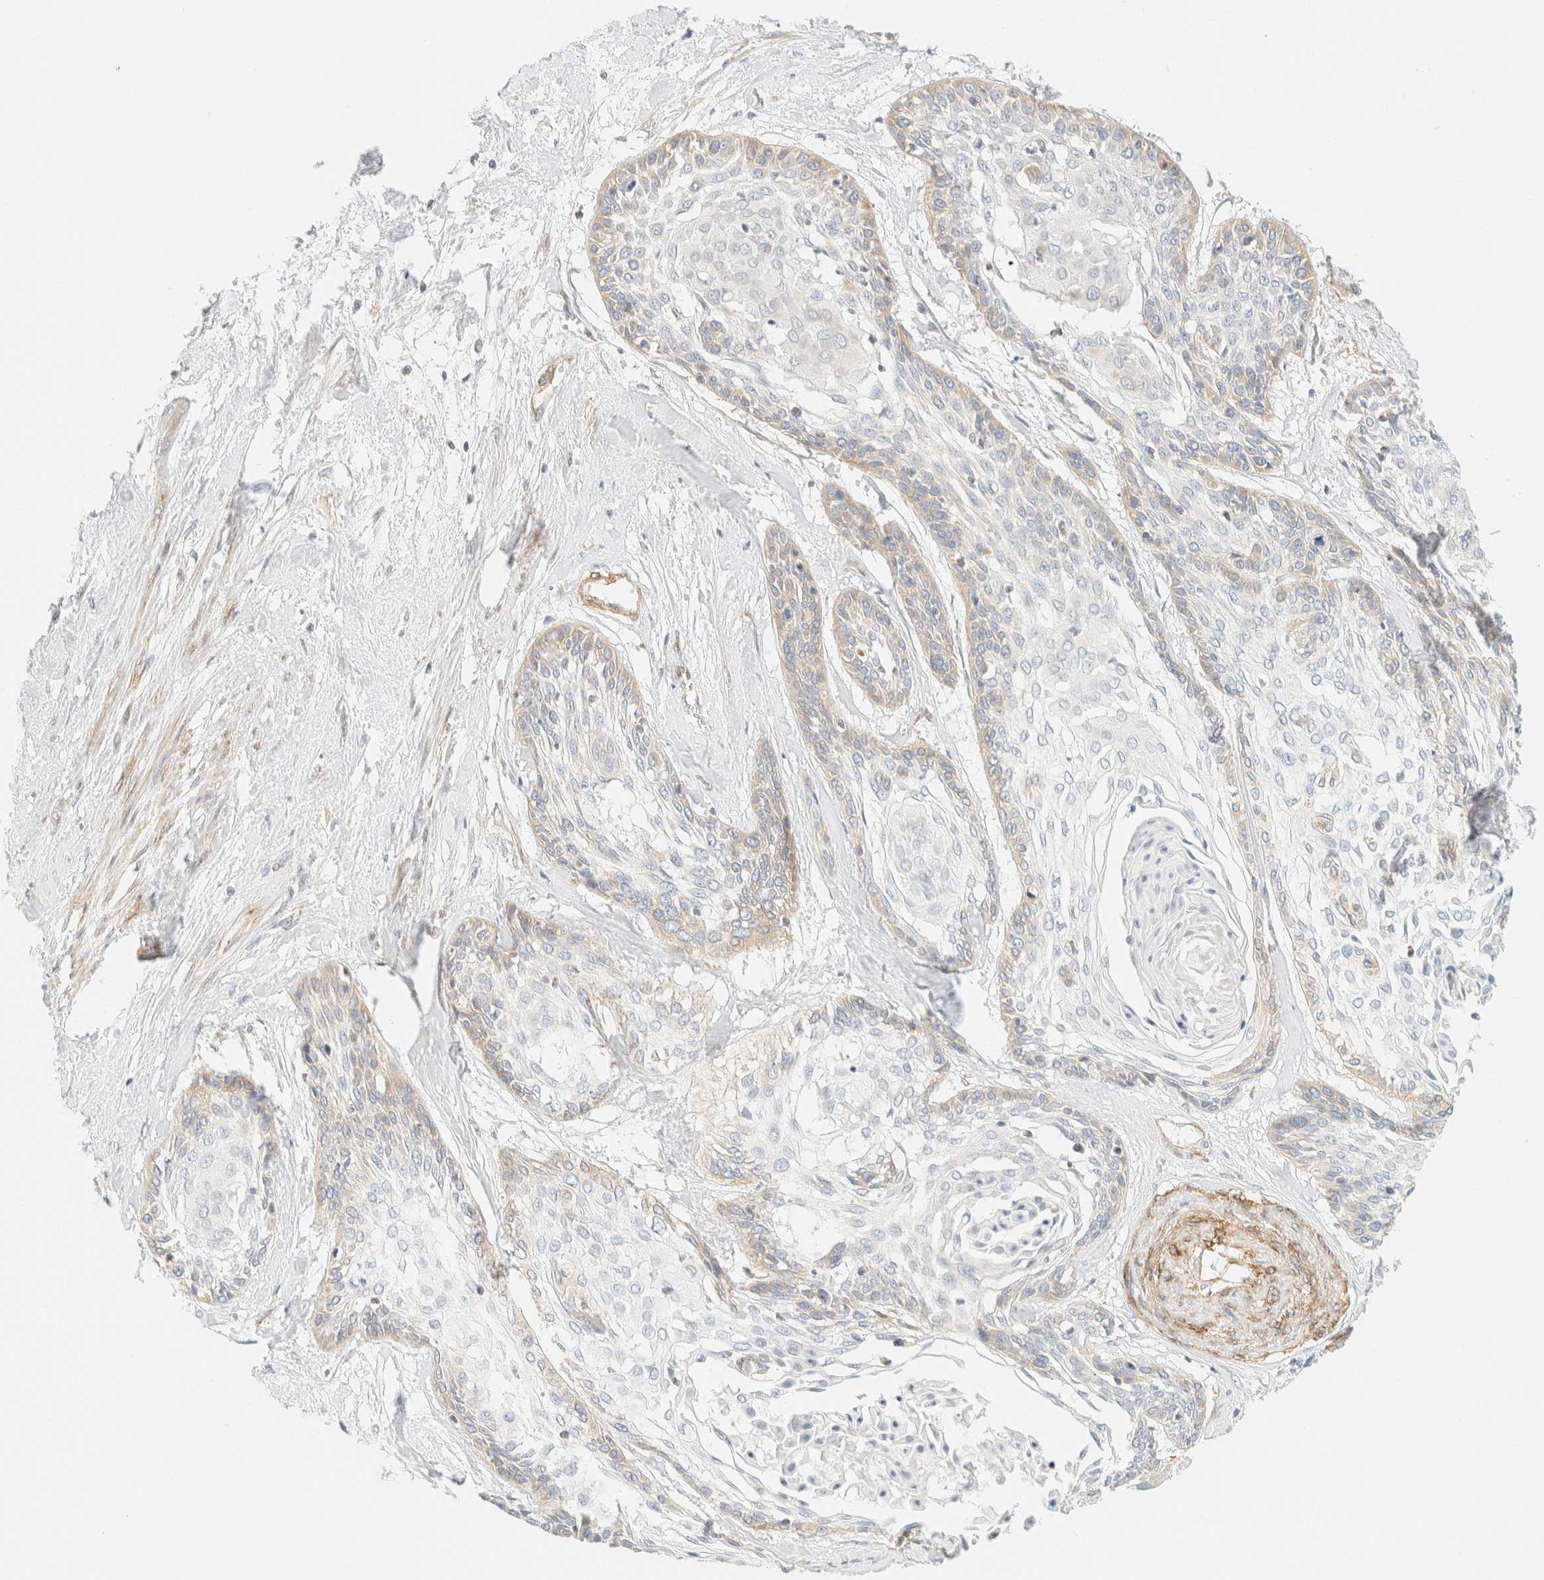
{"staining": {"intensity": "weak", "quantity": "<25%", "location": "cytoplasmic/membranous"}, "tissue": "cervical cancer", "cell_type": "Tumor cells", "image_type": "cancer", "snomed": [{"axis": "morphology", "description": "Squamous cell carcinoma, NOS"}, {"axis": "topography", "description": "Cervix"}], "caption": "This is a photomicrograph of IHC staining of squamous cell carcinoma (cervical), which shows no positivity in tumor cells. (Stains: DAB (3,3'-diaminobenzidine) IHC with hematoxylin counter stain, Microscopy: brightfield microscopy at high magnification).", "gene": "MRM3", "patient": {"sex": "female", "age": 57}}